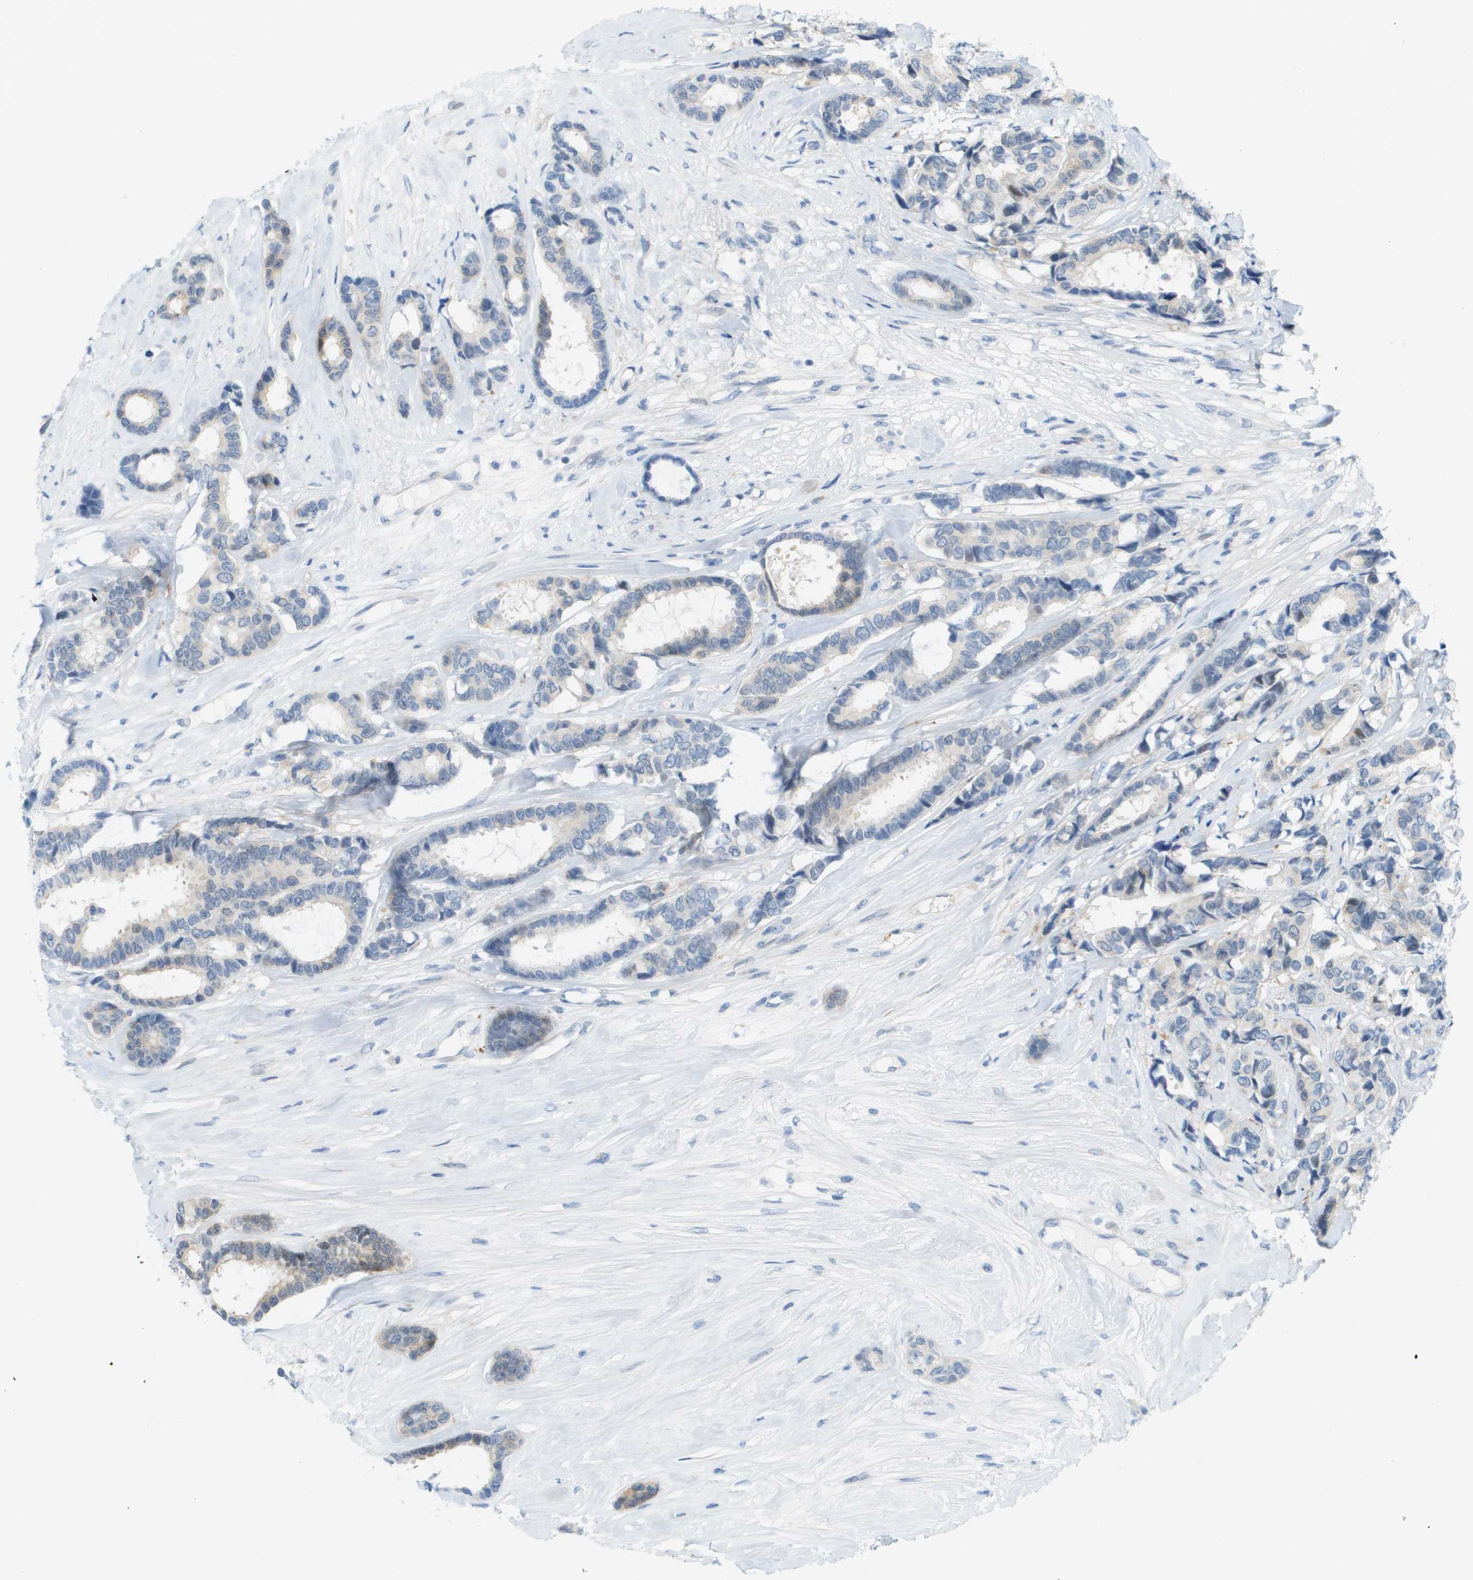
{"staining": {"intensity": "weak", "quantity": "<25%", "location": "cytoplasmic/membranous"}, "tissue": "breast cancer", "cell_type": "Tumor cells", "image_type": "cancer", "snomed": [{"axis": "morphology", "description": "Duct carcinoma"}, {"axis": "topography", "description": "Breast"}], "caption": "Protein analysis of breast cancer shows no significant expression in tumor cells. Nuclei are stained in blue.", "gene": "CUL9", "patient": {"sex": "female", "age": 87}}